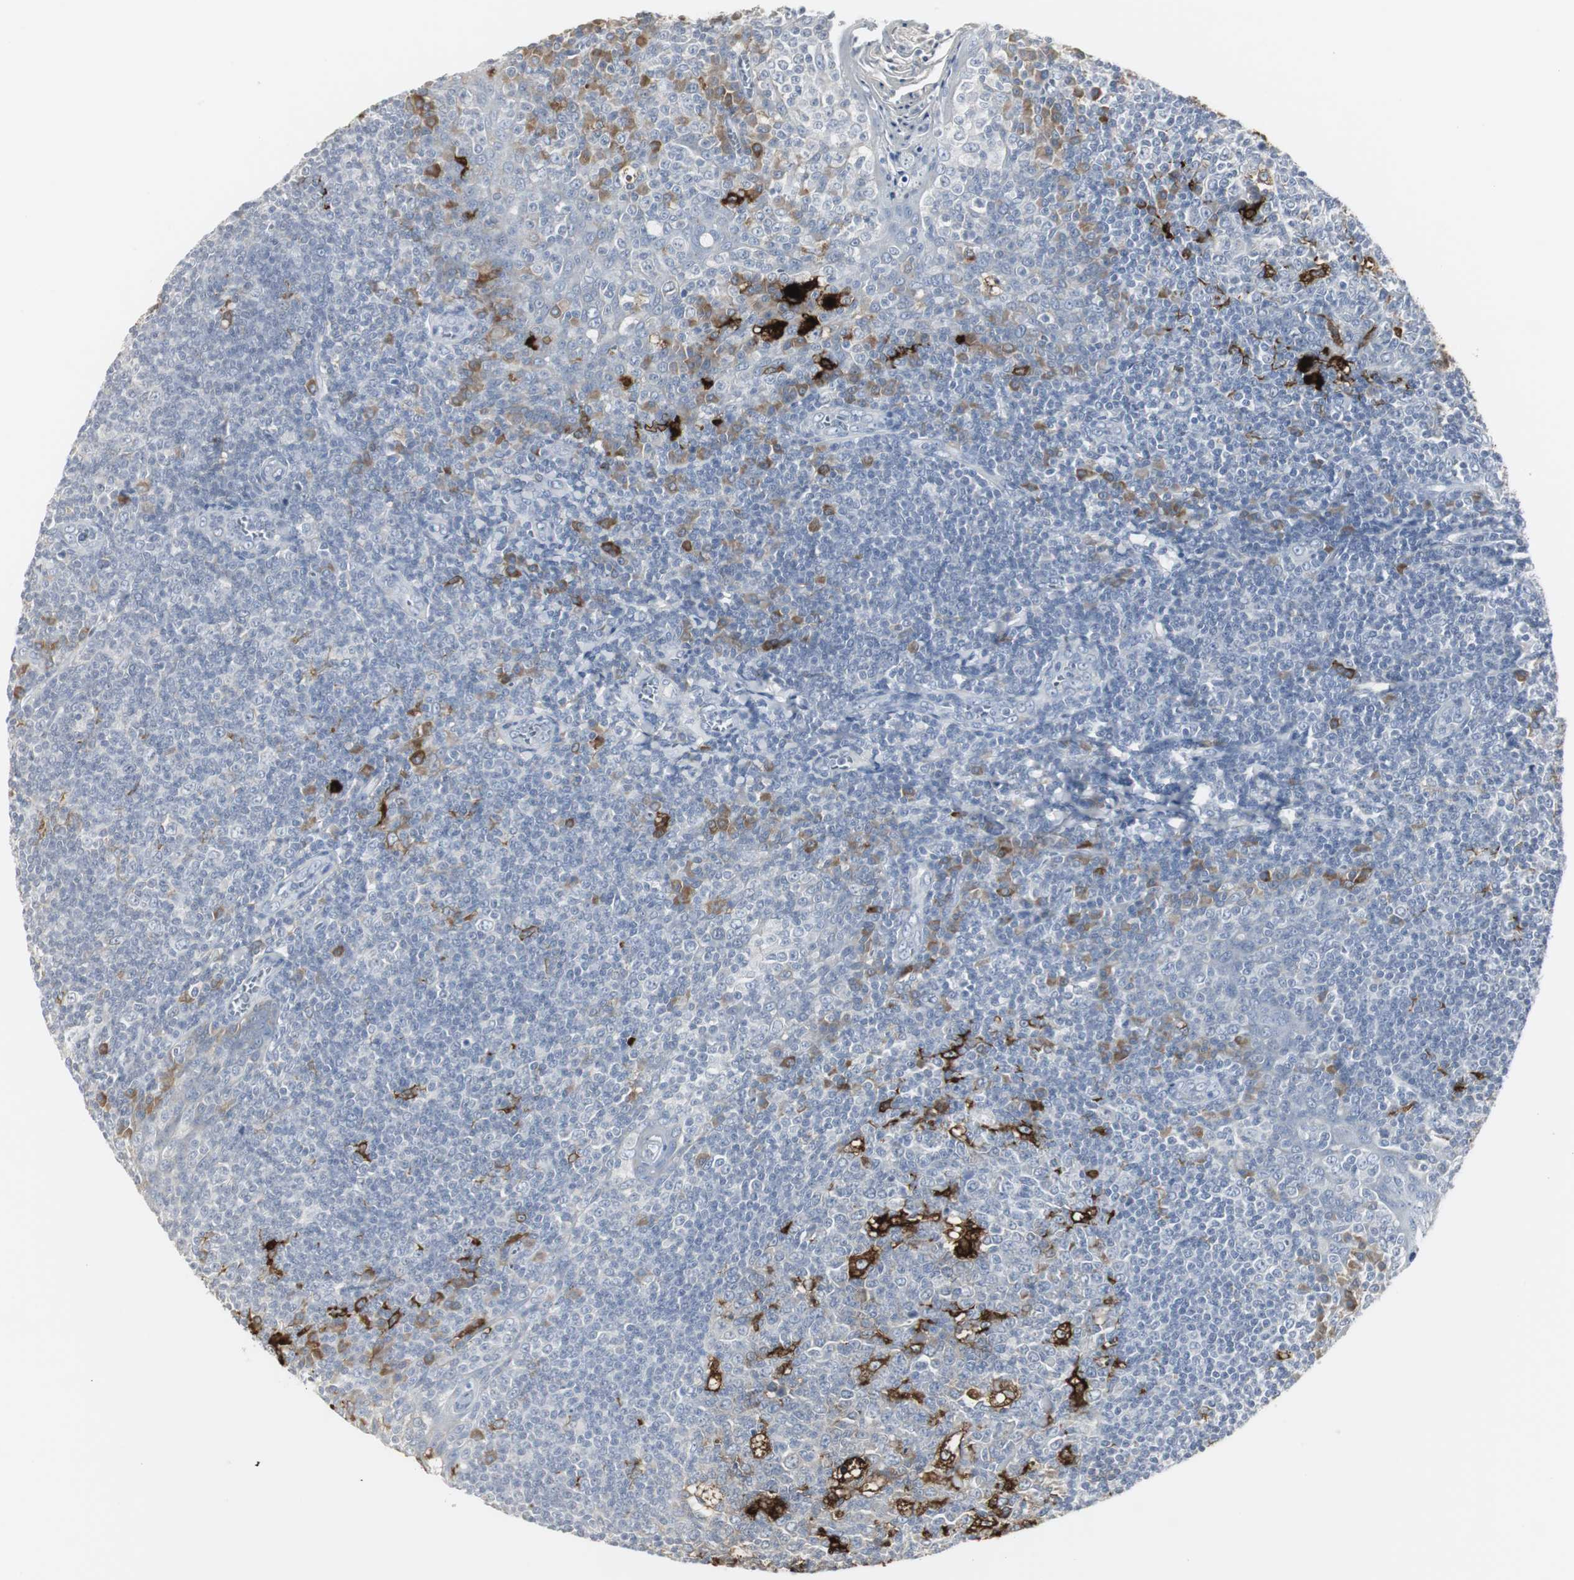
{"staining": {"intensity": "strong", "quantity": "<25%", "location": "cytoplasmic/membranous"}, "tissue": "tonsil", "cell_type": "Germinal center cells", "image_type": "normal", "snomed": [{"axis": "morphology", "description": "Normal tissue, NOS"}, {"axis": "topography", "description": "Tonsil"}], "caption": "This histopathology image exhibits immunohistochemistry (IHC) staining of benign tonsil, with medium strong cytoplasmic/membranous positivity in approximately <25% of germinal center cells.", "gene": "PI15", "patient": {"sex": "male", "age": 31}}